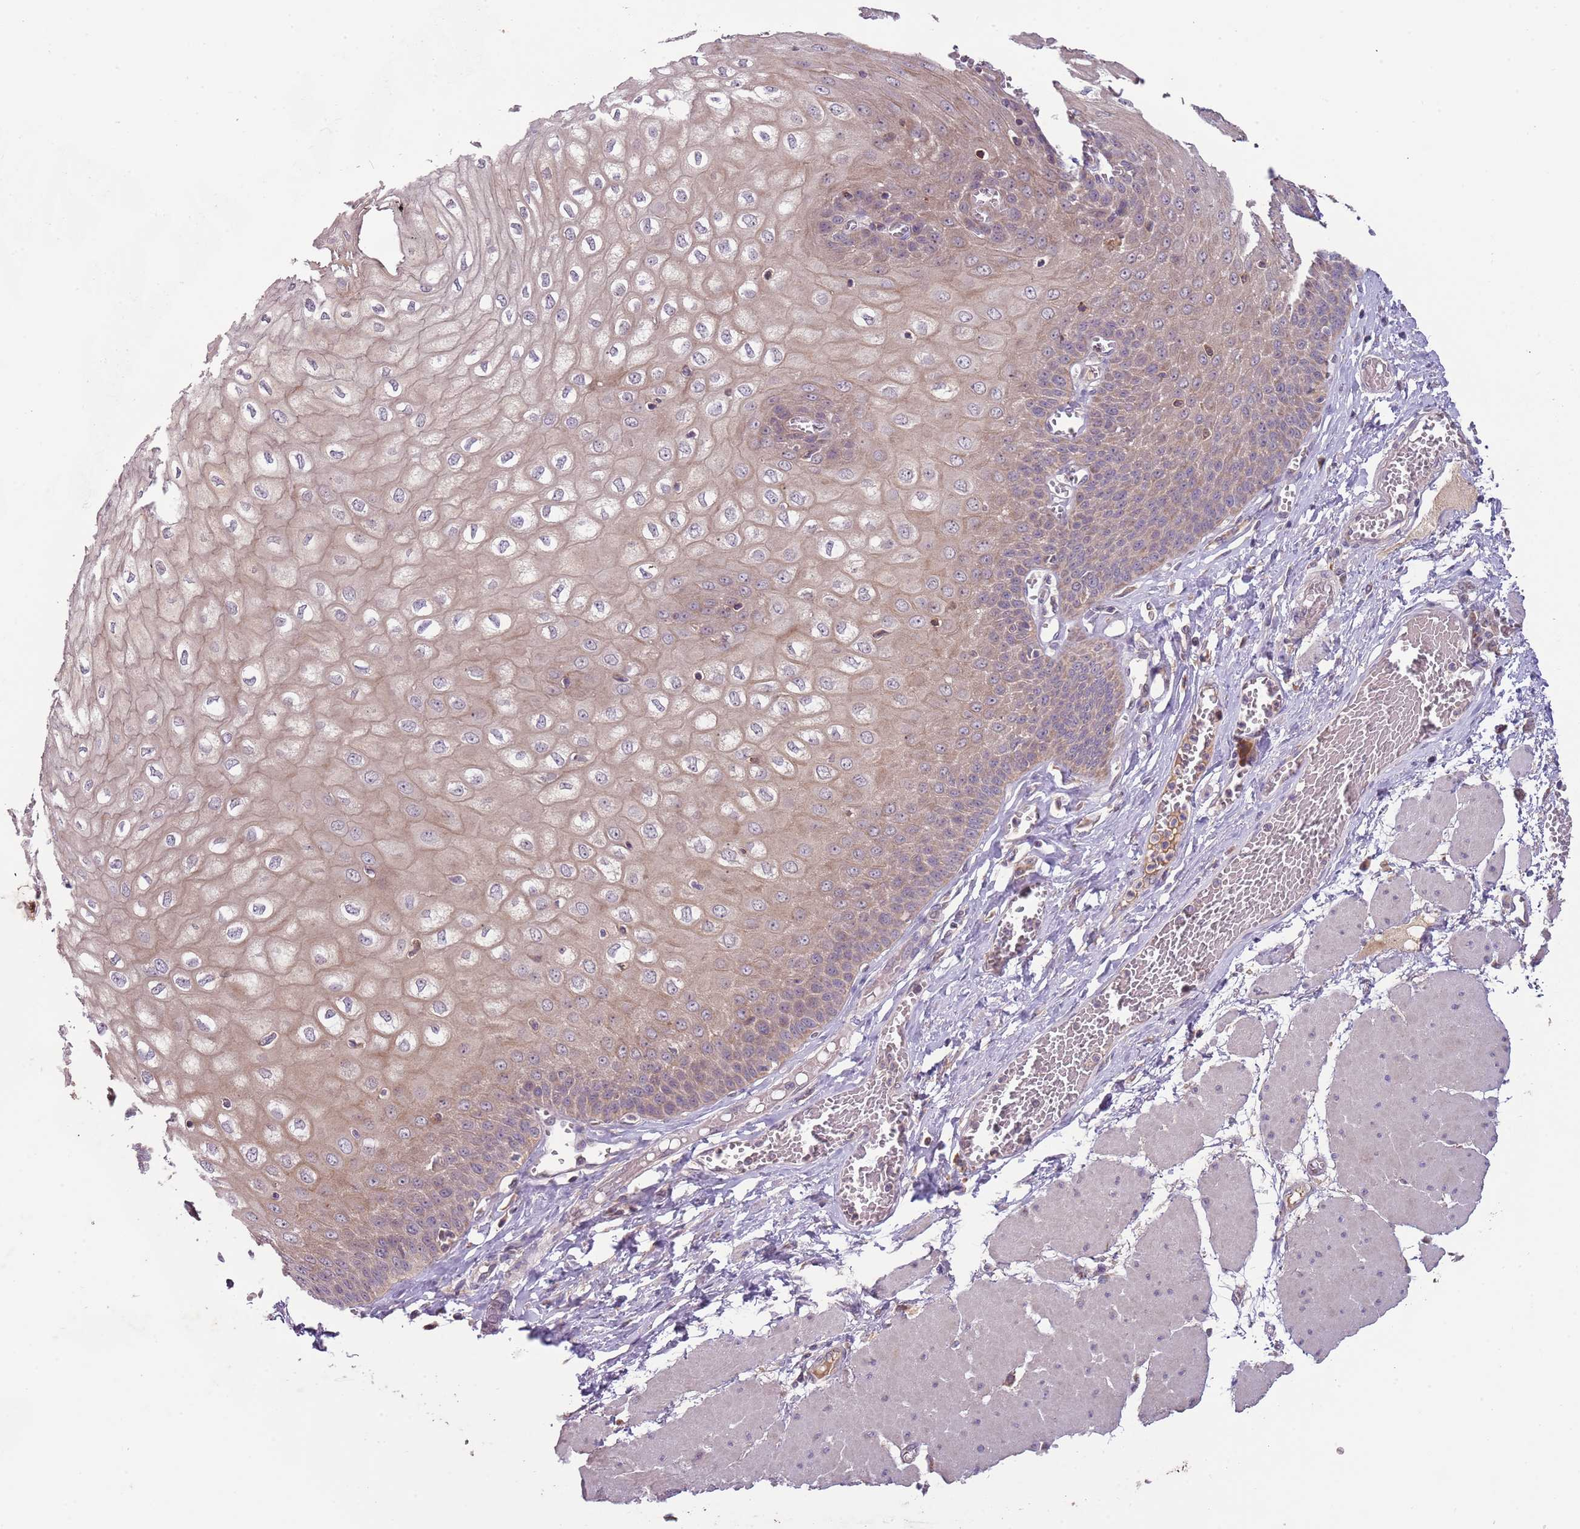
{"staining": {"intensity": "weak", "quantity": ">75%", "location": "cytoplasmic/membranous"}, "tissue": "esophagus", "cell_type": "Squamous epithelial cells", "image_type": "normal", "snomed": [{"axis": "morphology", "description": "Normal tissue, NOS"}, {"axis": "topography", "description": "Esophagus"}], "caption": "Protein staining of normal esophagus exhibits weak cytoplasmic/membranous staining in approximately >75% of squamous epithelial cells. Nuclei are stained in blue.", "gene": "FECH", "patient": {"sex": "male", "age": 60}}